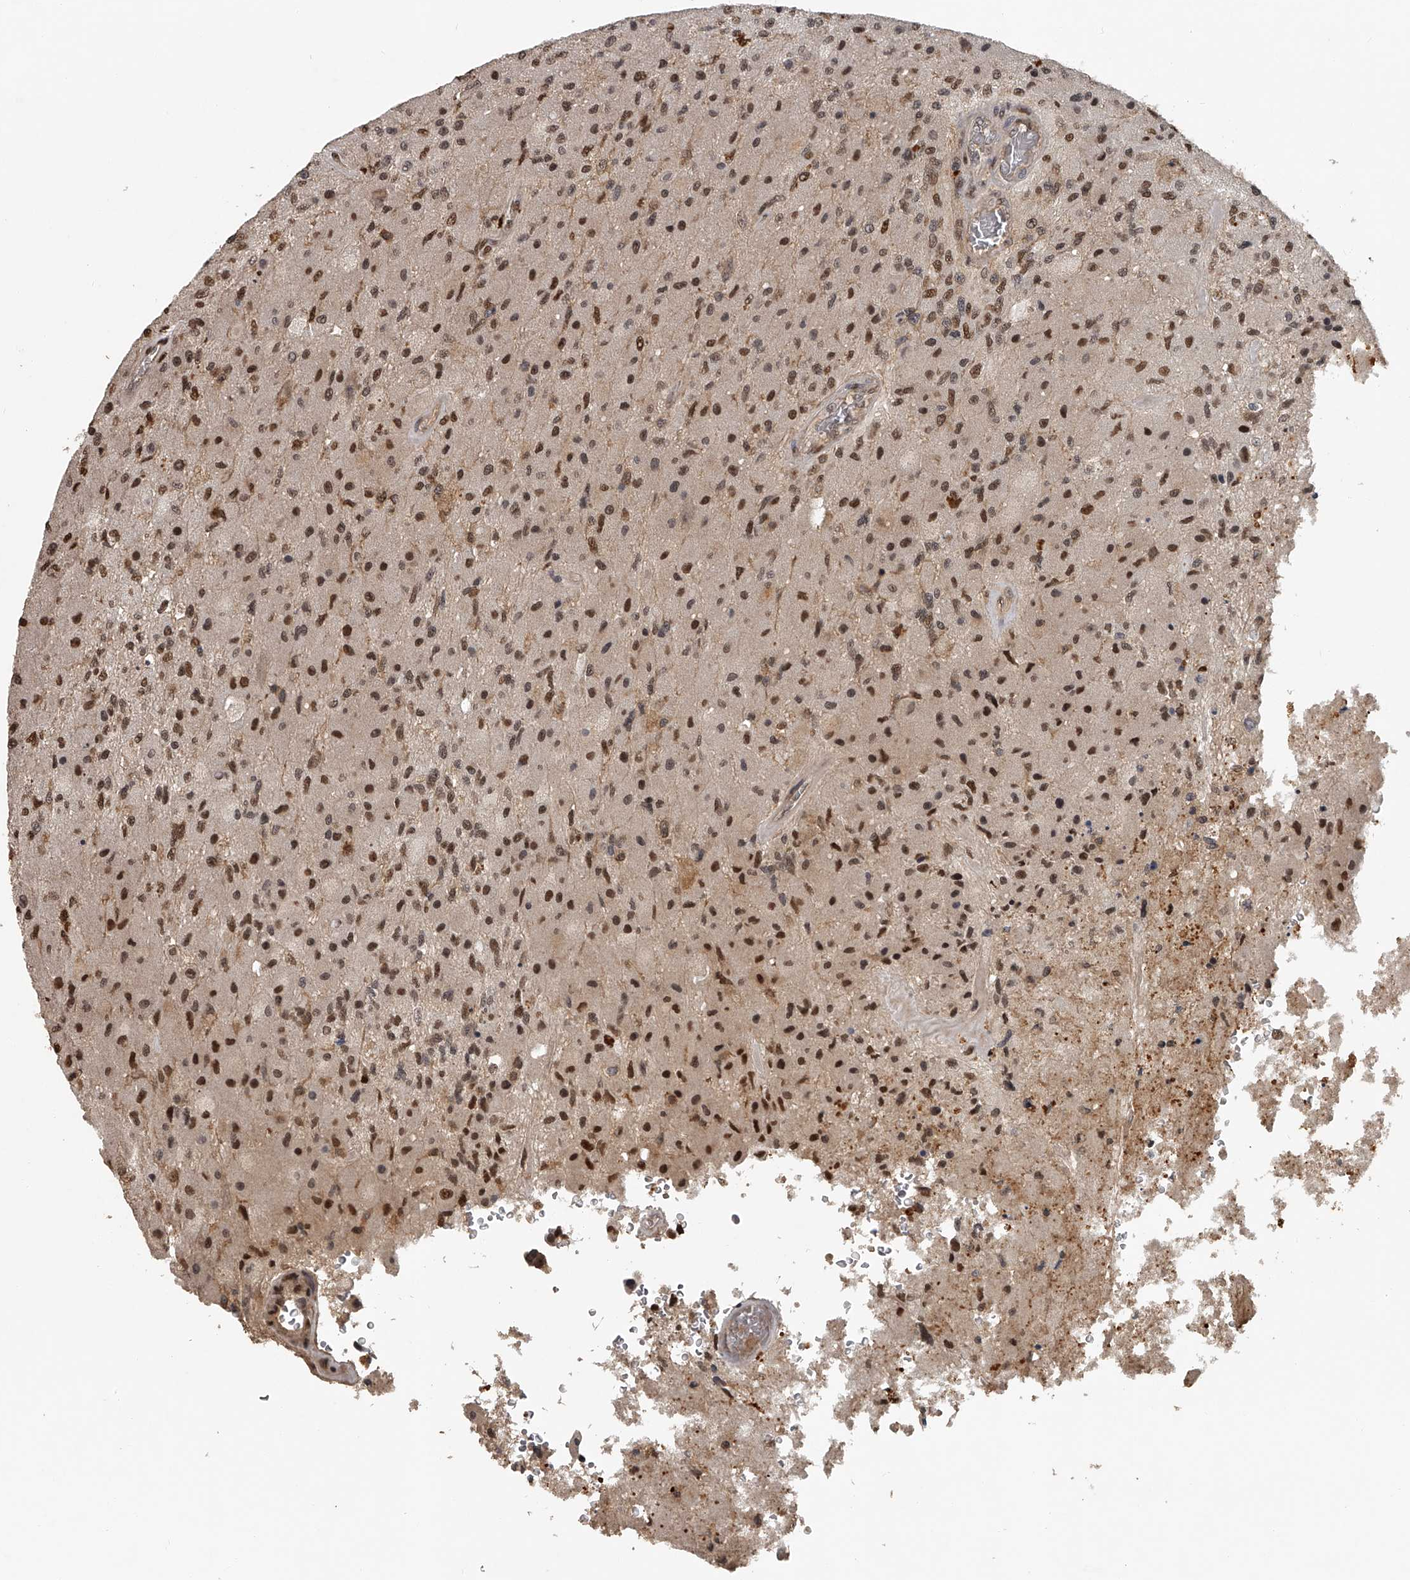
{"staining": {"intensity": "moderate", "quantity": ">75%", "location": "nuclear"}, "tissue": "glioma", "cell_type": "Tumor cells", "image_type": "cancer", "snomed": [{"axis": "morphology", "description": "Normal tissue, NOS"}, {"axis": "morphology", "description": "Glioma, malignant, High grade"}, {"axis": "topography", "description": "Cerebral cortex"}], "caption": "A brown stain labels moderate nuclear staining of a protein in glioma tumor cells.", "gene": "PLEKHG1", "patient": {"sex": "male", "age": 77}}